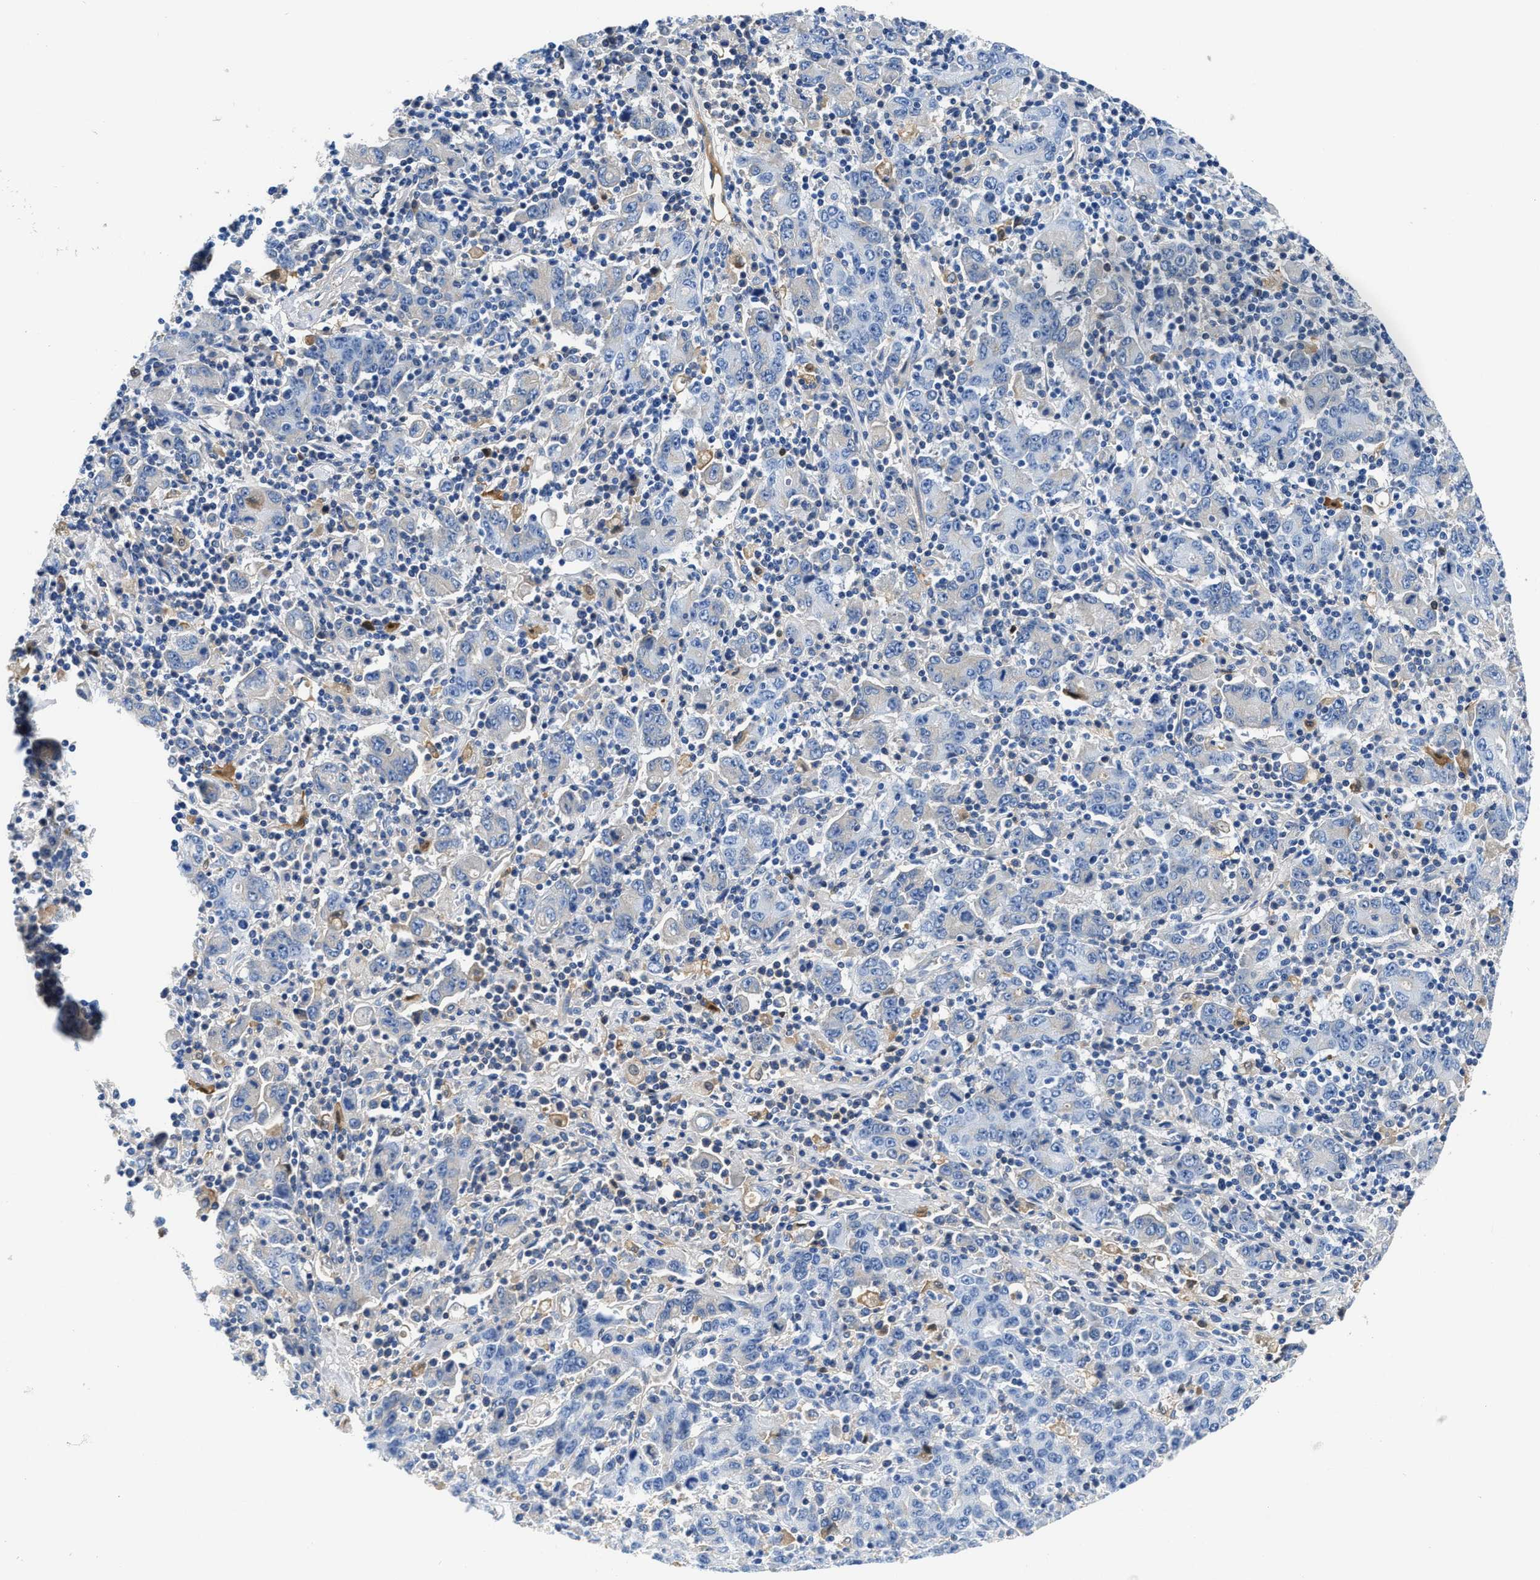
{"staining": {"intensity": "weak", "quantity": "<25%", "location": "cytoplasmic/membranous"}, "tissue": "stomach cancer", "cell_type": "Tumor cells", "image_type": "cancer", "snomed": [{"axis": "morphology", "description": "Adenocarcinoma, NOS"}, {"axis": "topography", "description": "Stomach, upper"}], "caption": "The image shows no significant staining in tumor cells of stomach adenocarcinoma.", "gene": "GC", "patient": {"sex": "male", "age": 69}}